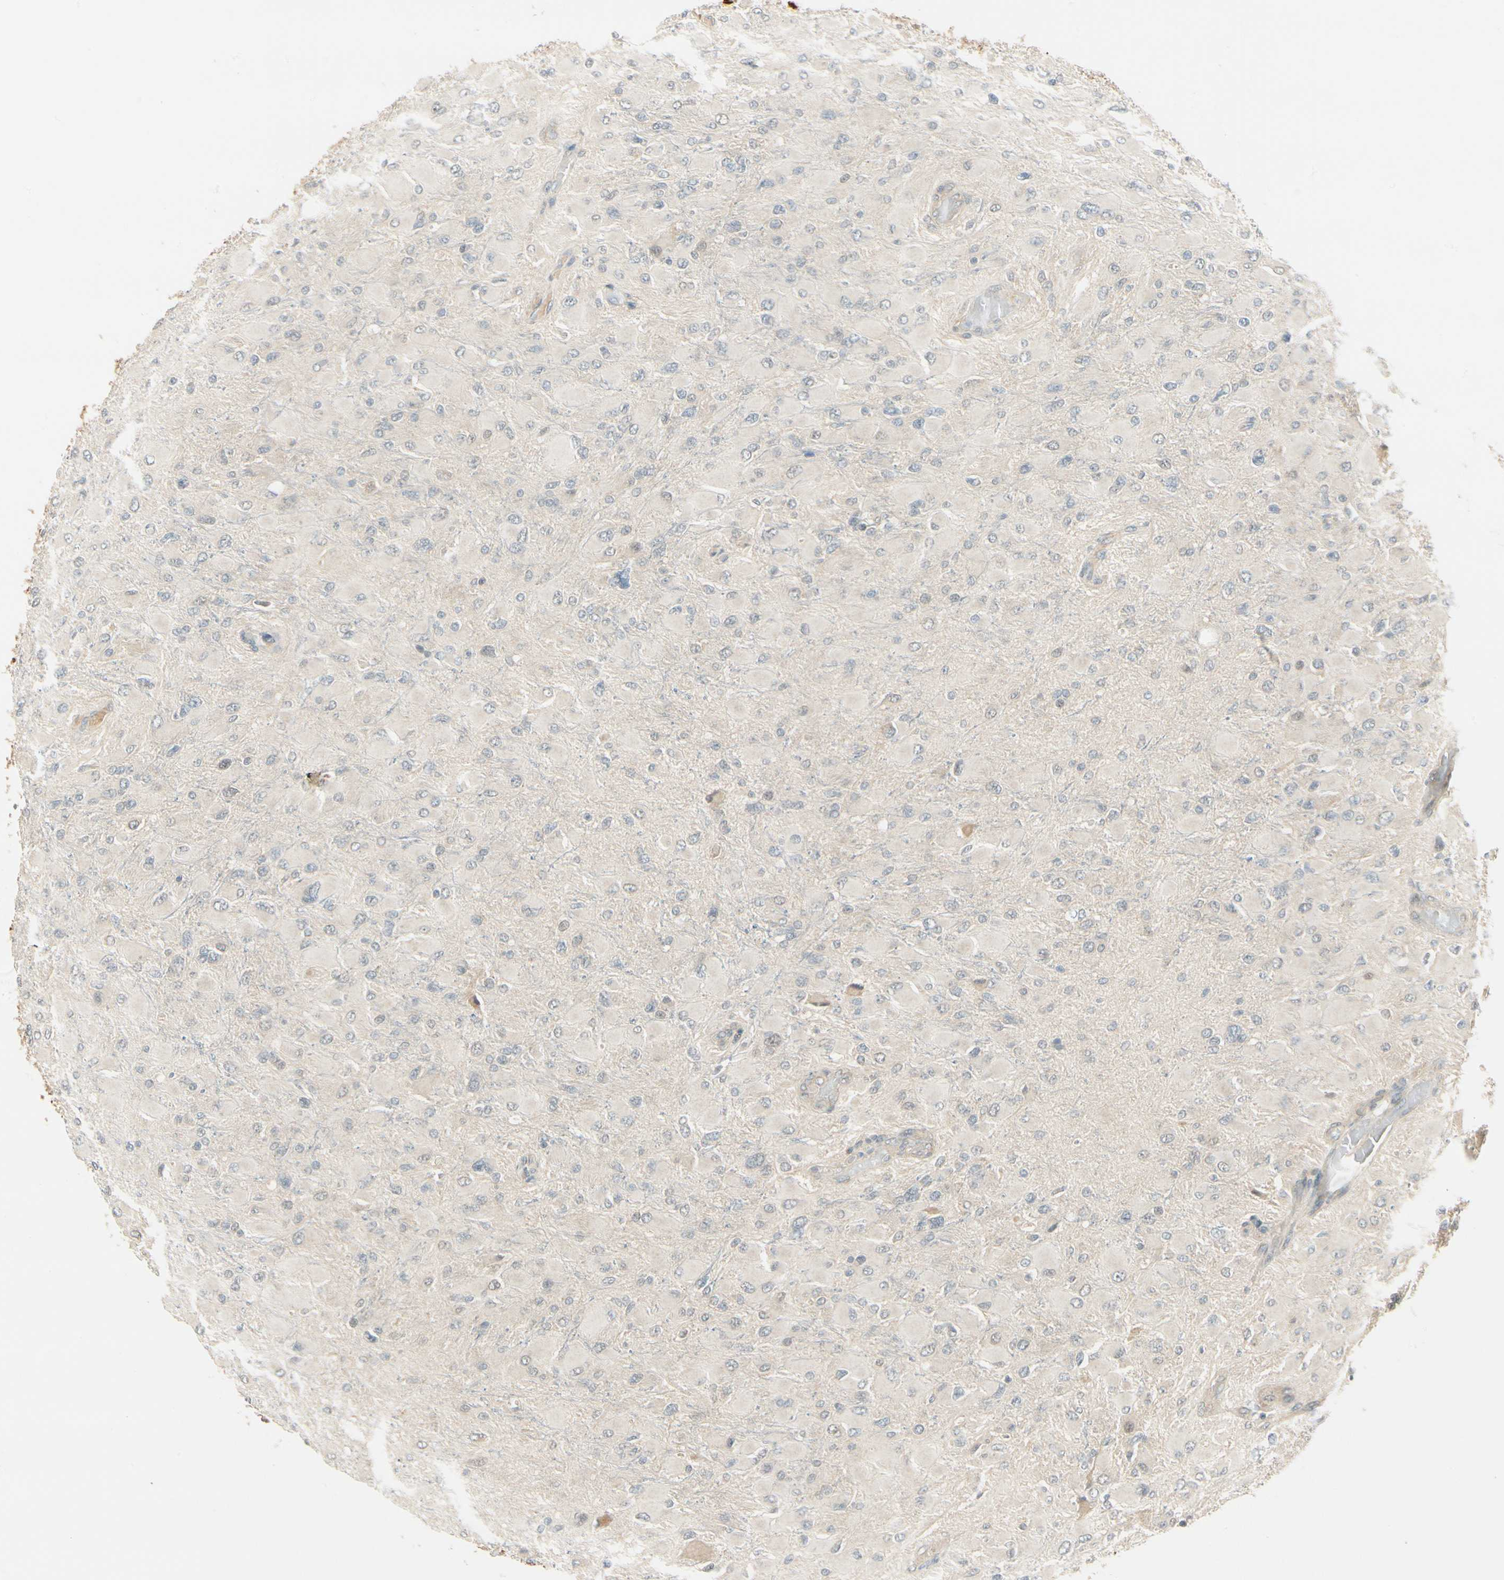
{"staining": {"intensity": "negative", "quantity": "none", "location": "none"}, "tissue": "glioma", "cell_type": "Tumor cells", "image_type": "cancer", "snomed": [{"axis": "morphology", "description": "Glioma, malignant, High grade"}, {"axis": "topography", "description": "Cerebral cortex"}], "caption": "There is no significant expression in tumor cells of glioma.", "gene": "EPHB3", "patient": {"sex": "female", "age": 36}}